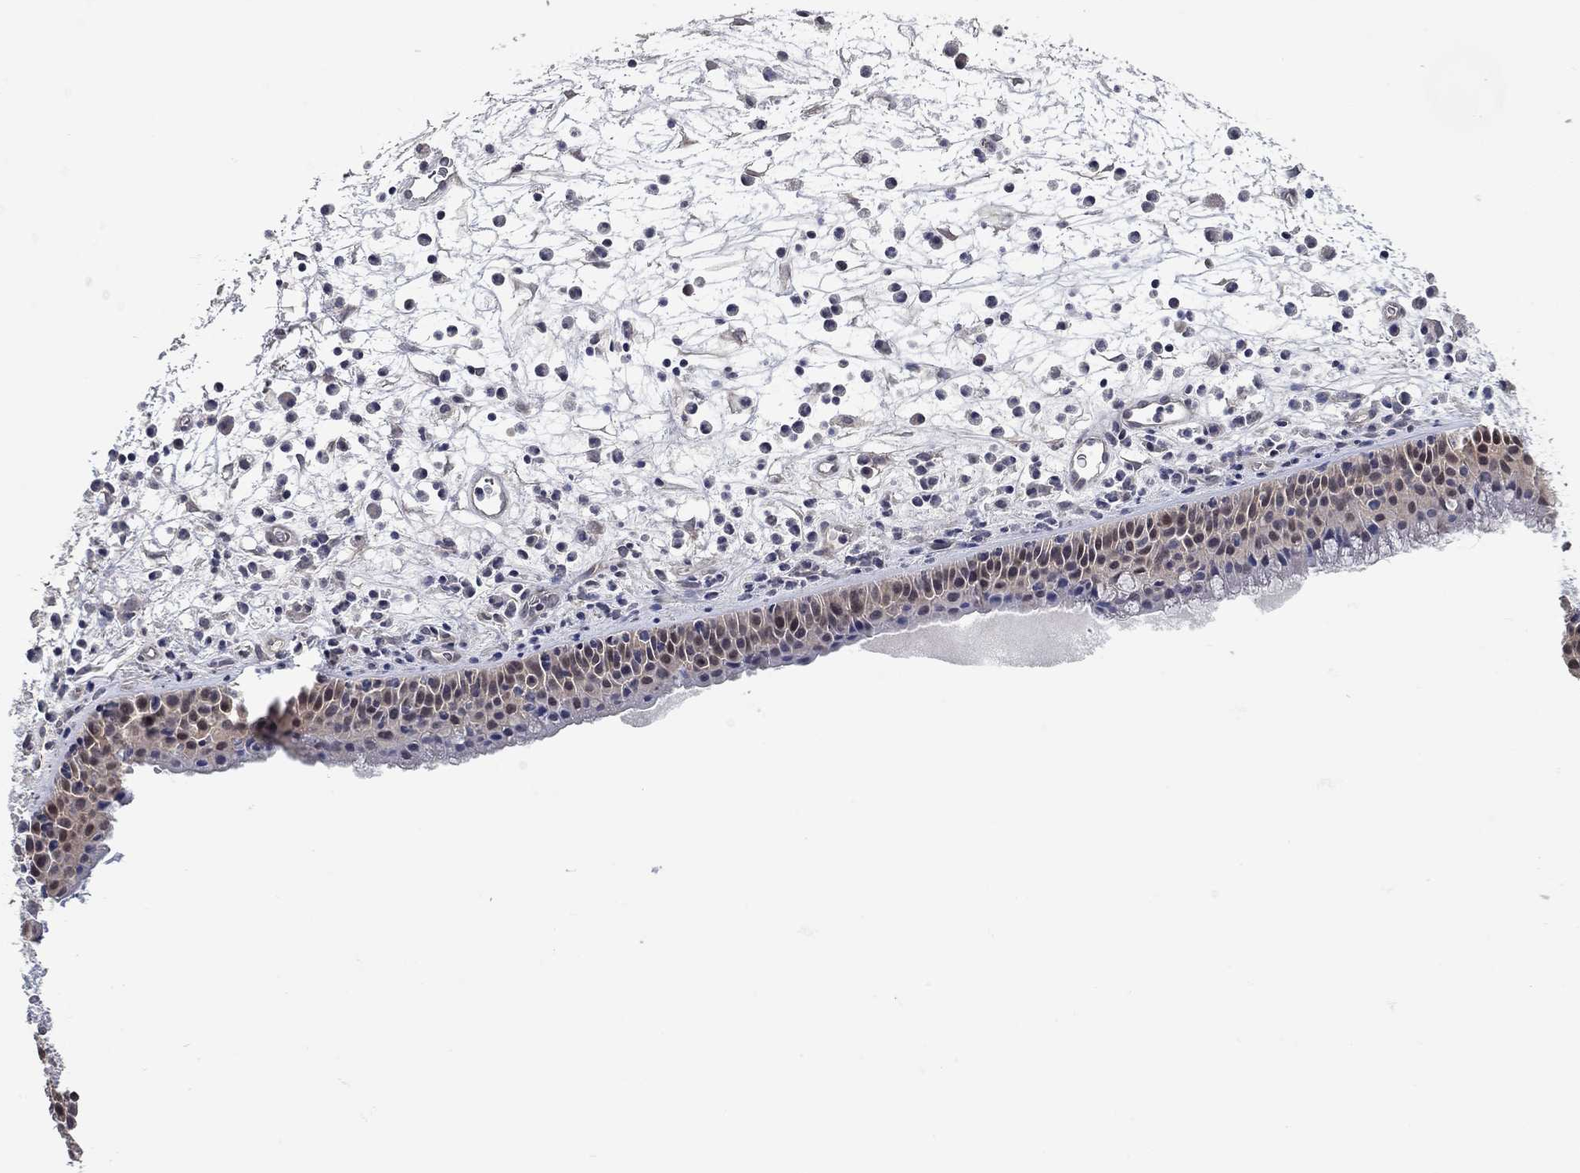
{"staining": {"intensity": "moderate", "quantity": "<25%", "location": "nuclear"}, "tissue": "nasopharynx", "cell_type": "Respiratory epithelial cells", "image_type": "normal", "snomed": [{"axis": "morphology", "description": "Normal tissue, NOS"}, {"axis": "topography", "description": "Nasopharynx"}], "caption": "Protein staining displays moderate nuclear staining in approximately <25% of respiratory epithelial cells in normal nasopharynx.", "gene": "WASF3", "patient": {"sex": "female", "age": 73}}